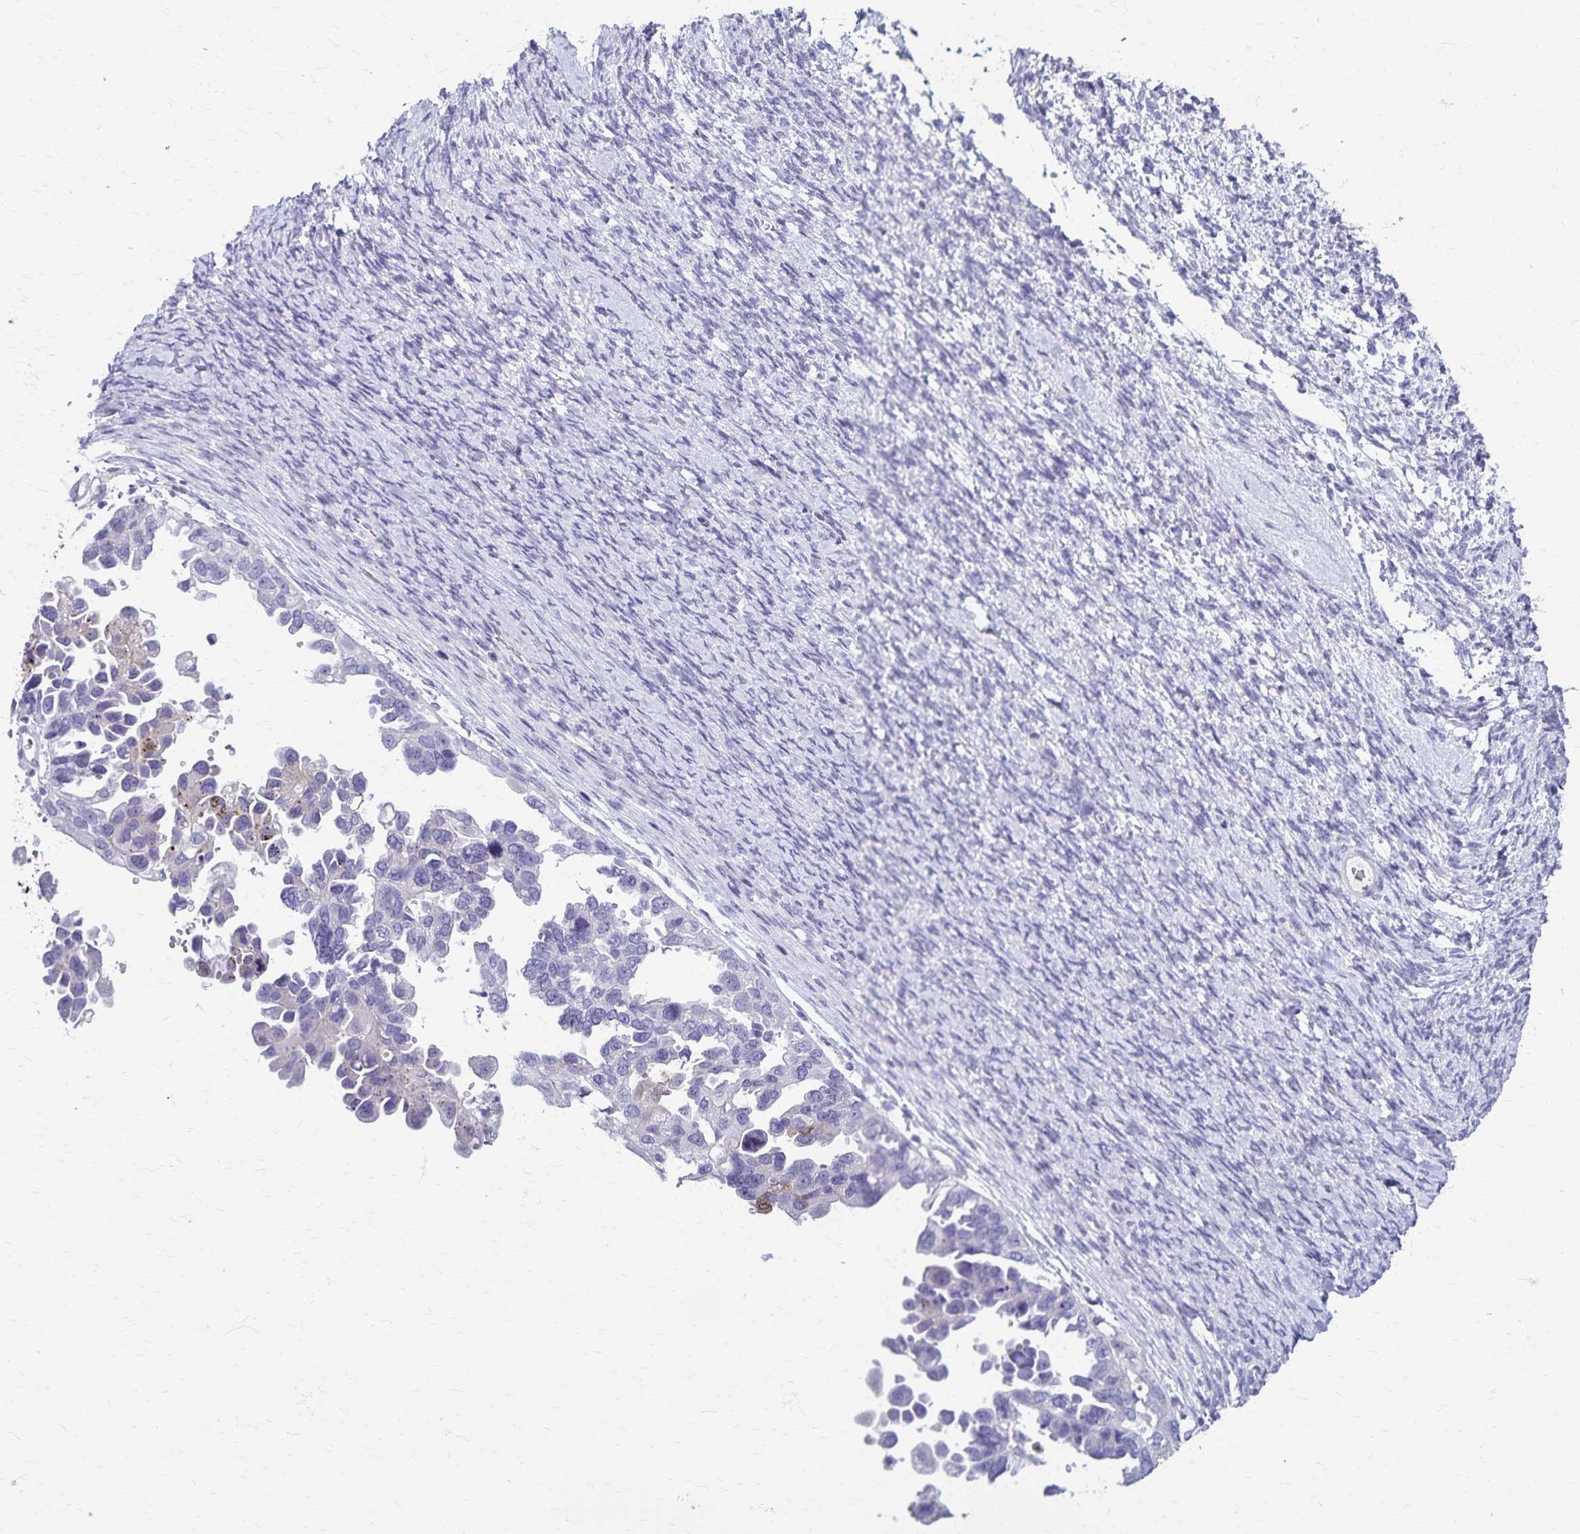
{"staining": {"intensity": "negative", "quantity": "none", "location": "none"}, "tissue": "ovarian cancer", "cell_type": "Tumor cells", "image_type": "cancer", "snomed": [{"axis": "morphology", "description": "Cystadenocarcinoma, serous, NOS"}, {"axis": "topography", "description": "Ovary"}], "caption": "This is a micrograph of immunohistochemistry (IHC) staining of ovarian cancer (serous cystadenocarcinoma), which shows no staining in tumor cells.", "gene": "TMEM60", "patient": {"sex": "female", "age": 53}}